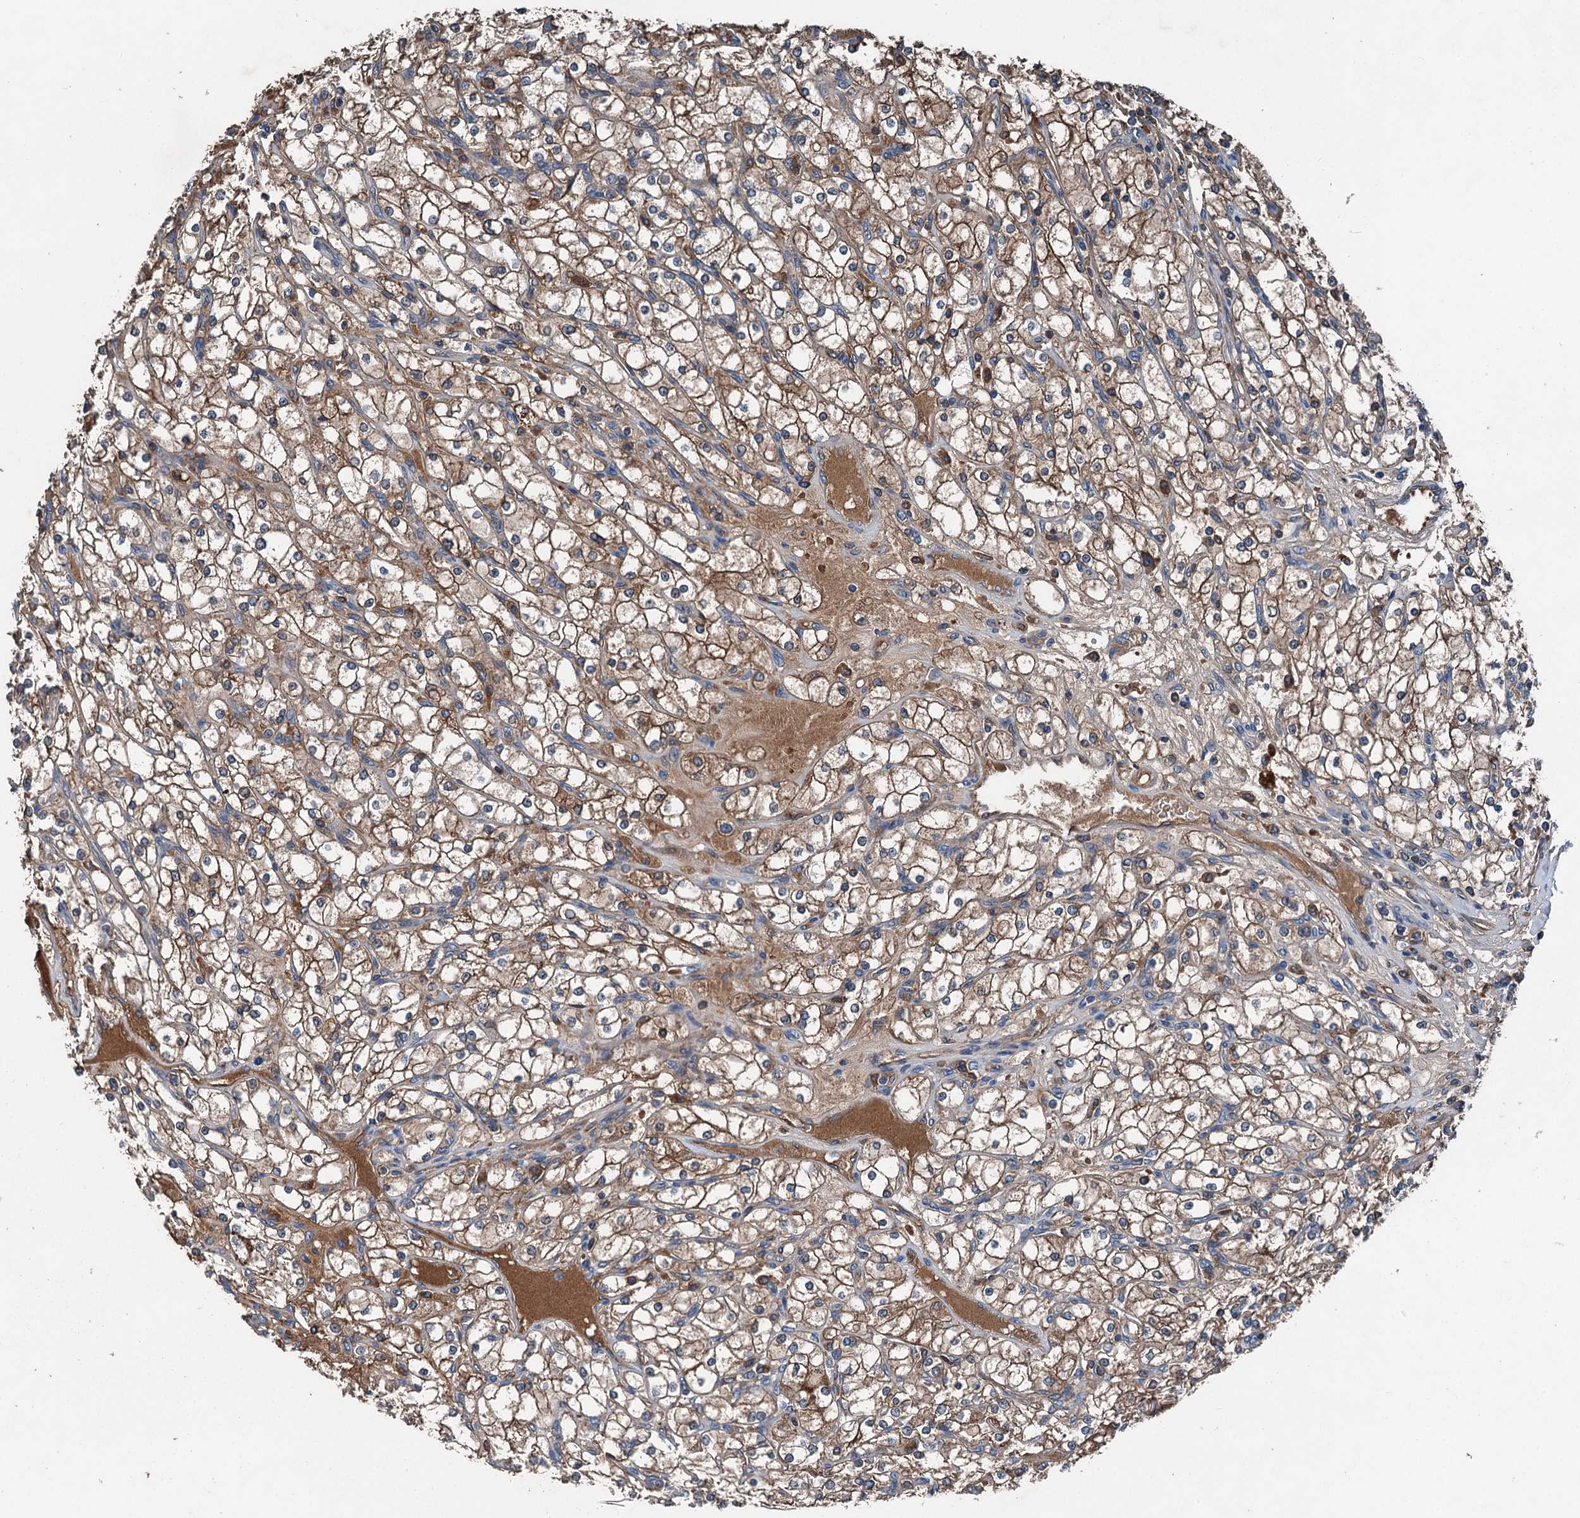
{"staining": {"intensity": "moderate", "quantity": ">75%", "location": "cytoplasmic/membranous"}, "tissue": "renal cancer", "cell_type": "Tumor cells", "image_type": "cancer", "snomed": [{"axis": "morphology", "description": "Adenocarcinoma, NOS"}, {"axis": "topography", "description": "Kidney"}], "caption": "The photomicrograph reveals immunohistochemical staining of renal adenocarcinoma. There is moderate cytoplasmic/membranous staining is present in about >75% of tumor cells.", "gene": "PDSS1", "patient": {"sex": "male", "age": 80}}